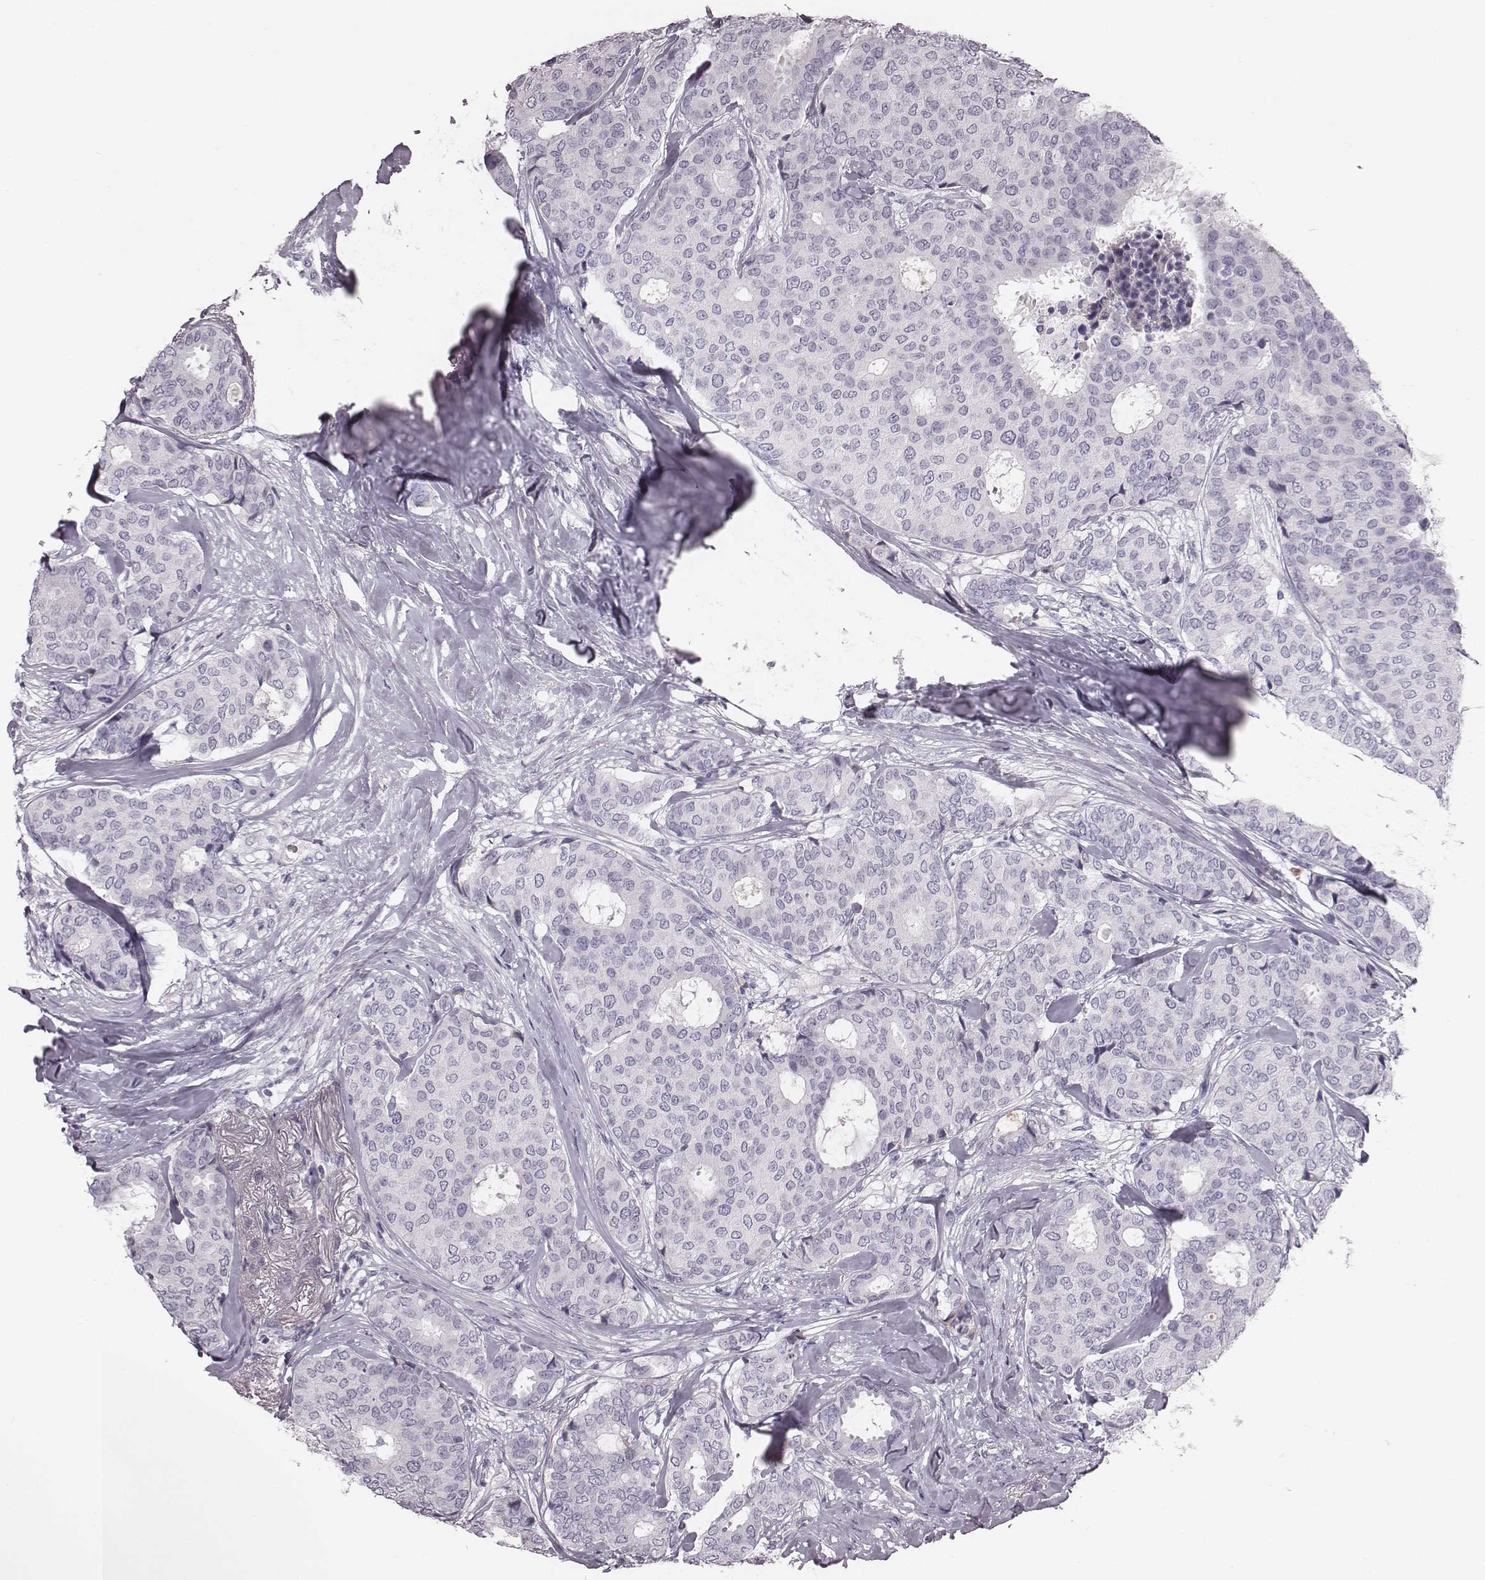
{"staining": {"intensity": "negative", "quantity": "none", "location": "none"}, "tissue": "breast cancer", "cell_type": "Tumor cells", "image_type": "cancer", "snomed": [{"axis": "morphology", "description": "Duct carcinoma"}, {"axis": "topography", "description": "Breast"}], "caption": "This histopathology image is of breast cancer stained with immunohistochemistry (IHC) to label a protein in brown with the nuclei are counter-stained blue. There is no staining in tumor cells.", "gene": "CRISP1", "patient": {"sex": "female", "age": 75}}